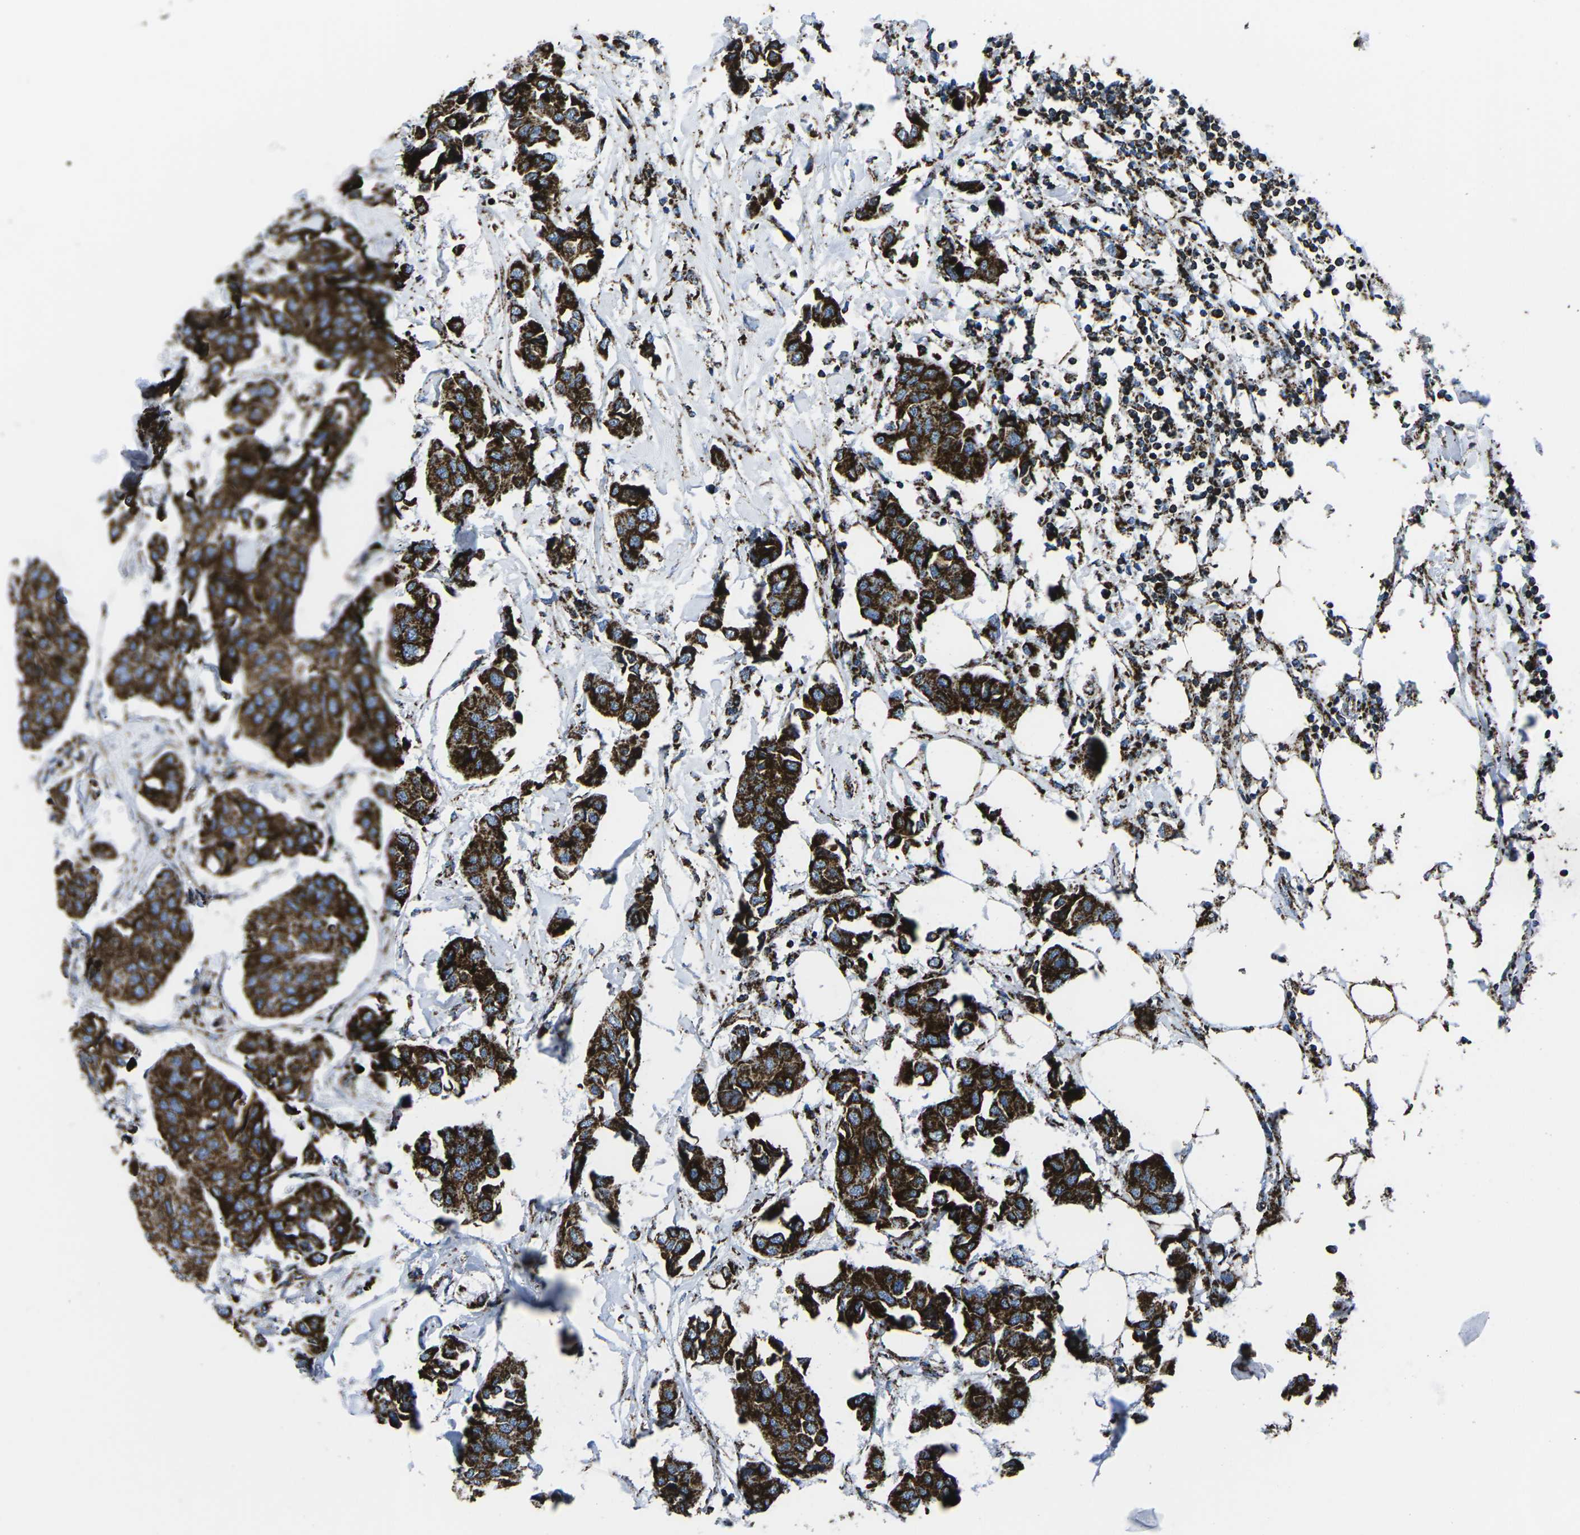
{"staining": {"intensity": "strong", "quantity": ">75%", "location": "cytoplasmic/membranous"}, "tissue": "breast cancer", "cell_type": "Tumor cells", "image_type": "cancer", "snomed": [{"axis": "morphology", "description": "Duct carcinoma"}, {"axis": "topography", "description": "Breast"}], "caption": "Breast infiltrating ductal carcinoma tissue reveals strong cytoplasmic/membranous expression in approximately >75% of tumor cells, visualized by immunohistochemistry.", "gene": "MT-CO2", "patient": {"sex": "female", "age": 80}}